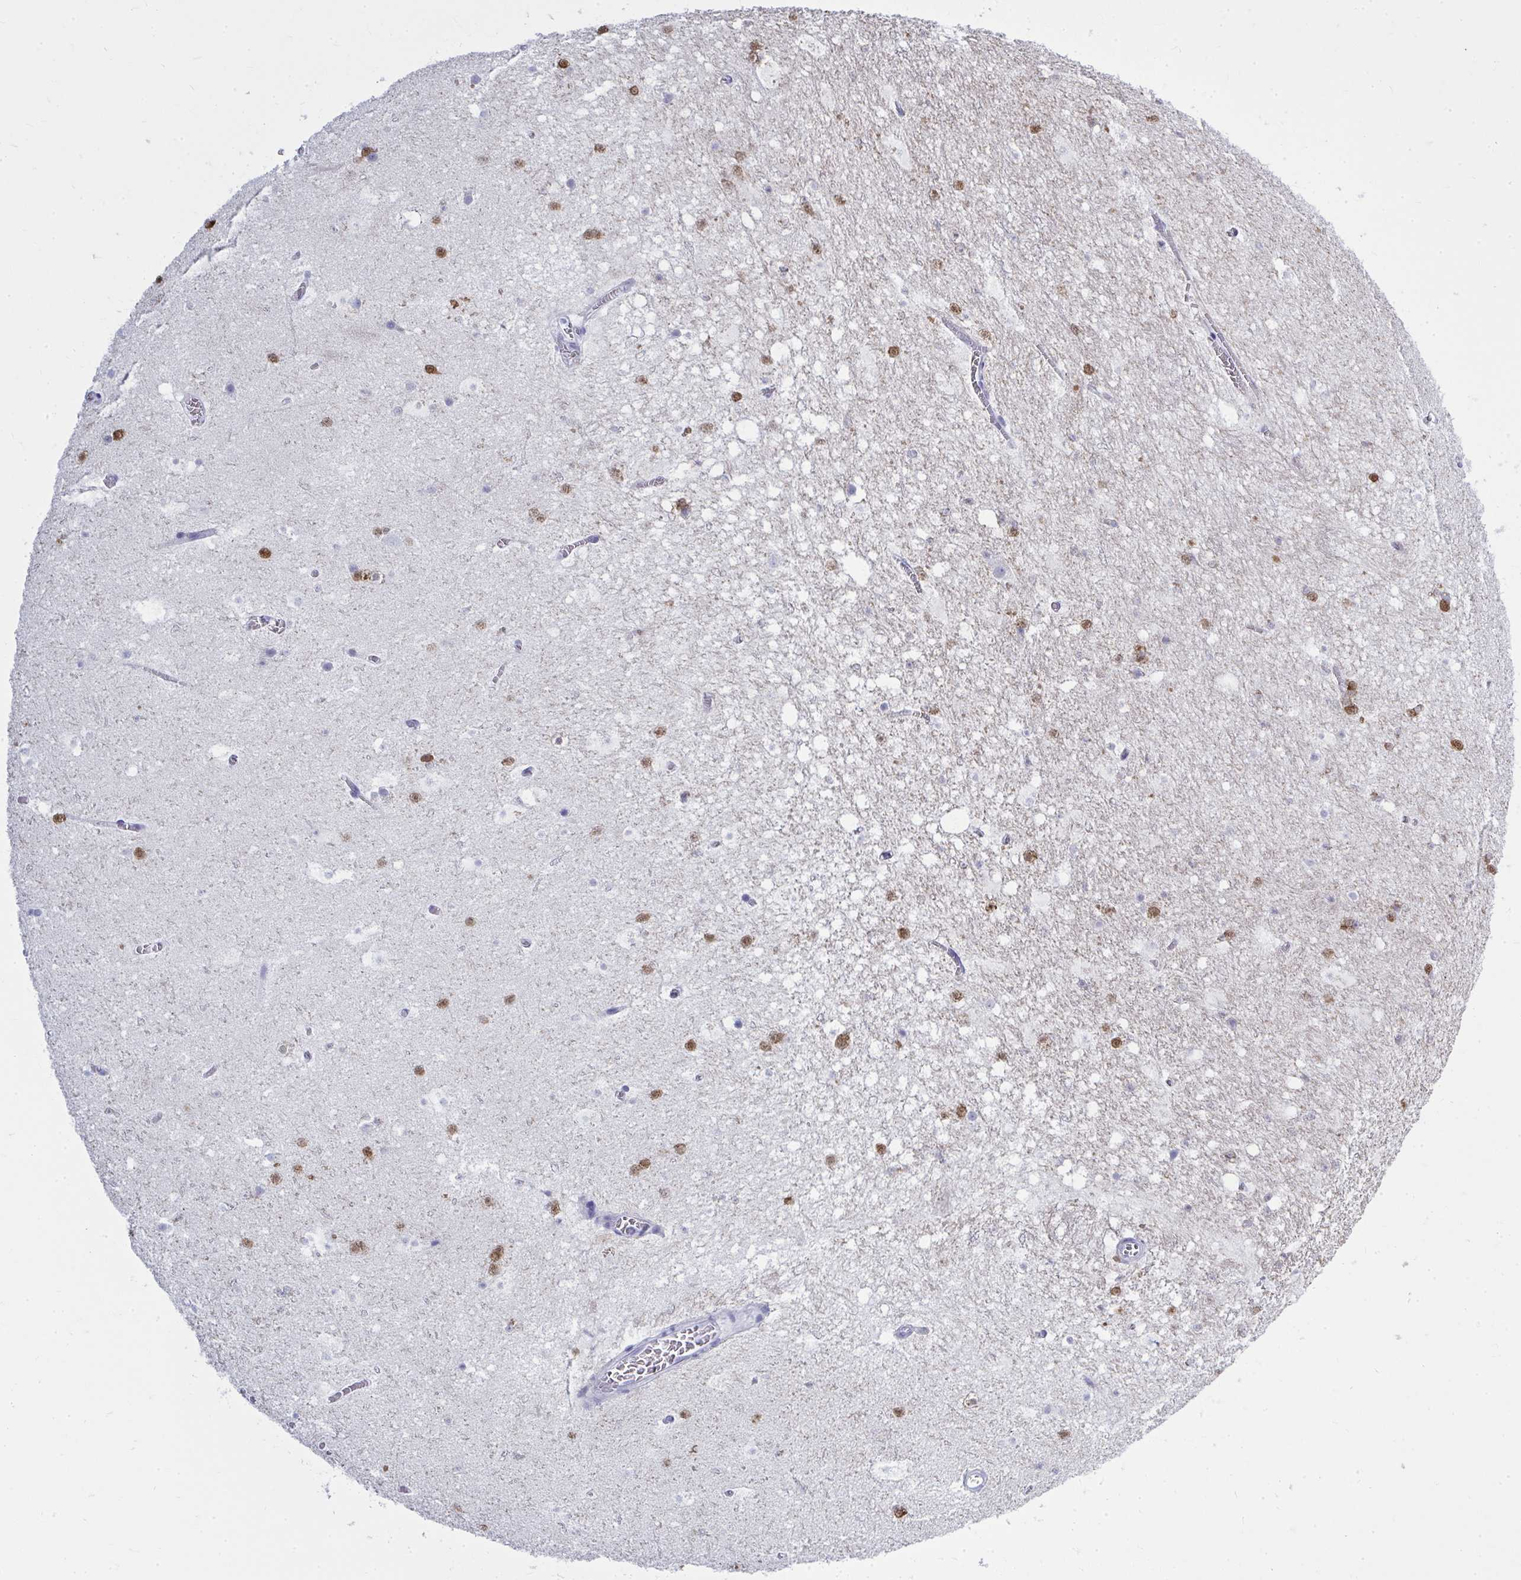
{"staining": {"intensity": "strong", "quantity": "25%-75%", "location": "cytoplasmic/membranous,nuclear"}, "tissue": "hippocampus", "cell_type": "Glial cells", "image_type": "normal", "snomed": [{"axis": "morphology", "description": "Normal tissue, NOS"}, {"axis": "topography", "description": "Hippocampus"}], "caption": "Immunohistochemistry (IHC) photomicrograph of benign human hippocampus stained for a protein (brown), which reveals high levels of strong cytoplasmic/membranous,nuclear expression in about 25%-75% of glial cells.", "gene": "QDPR", "patient": {"sex": "female", "age": 42}}